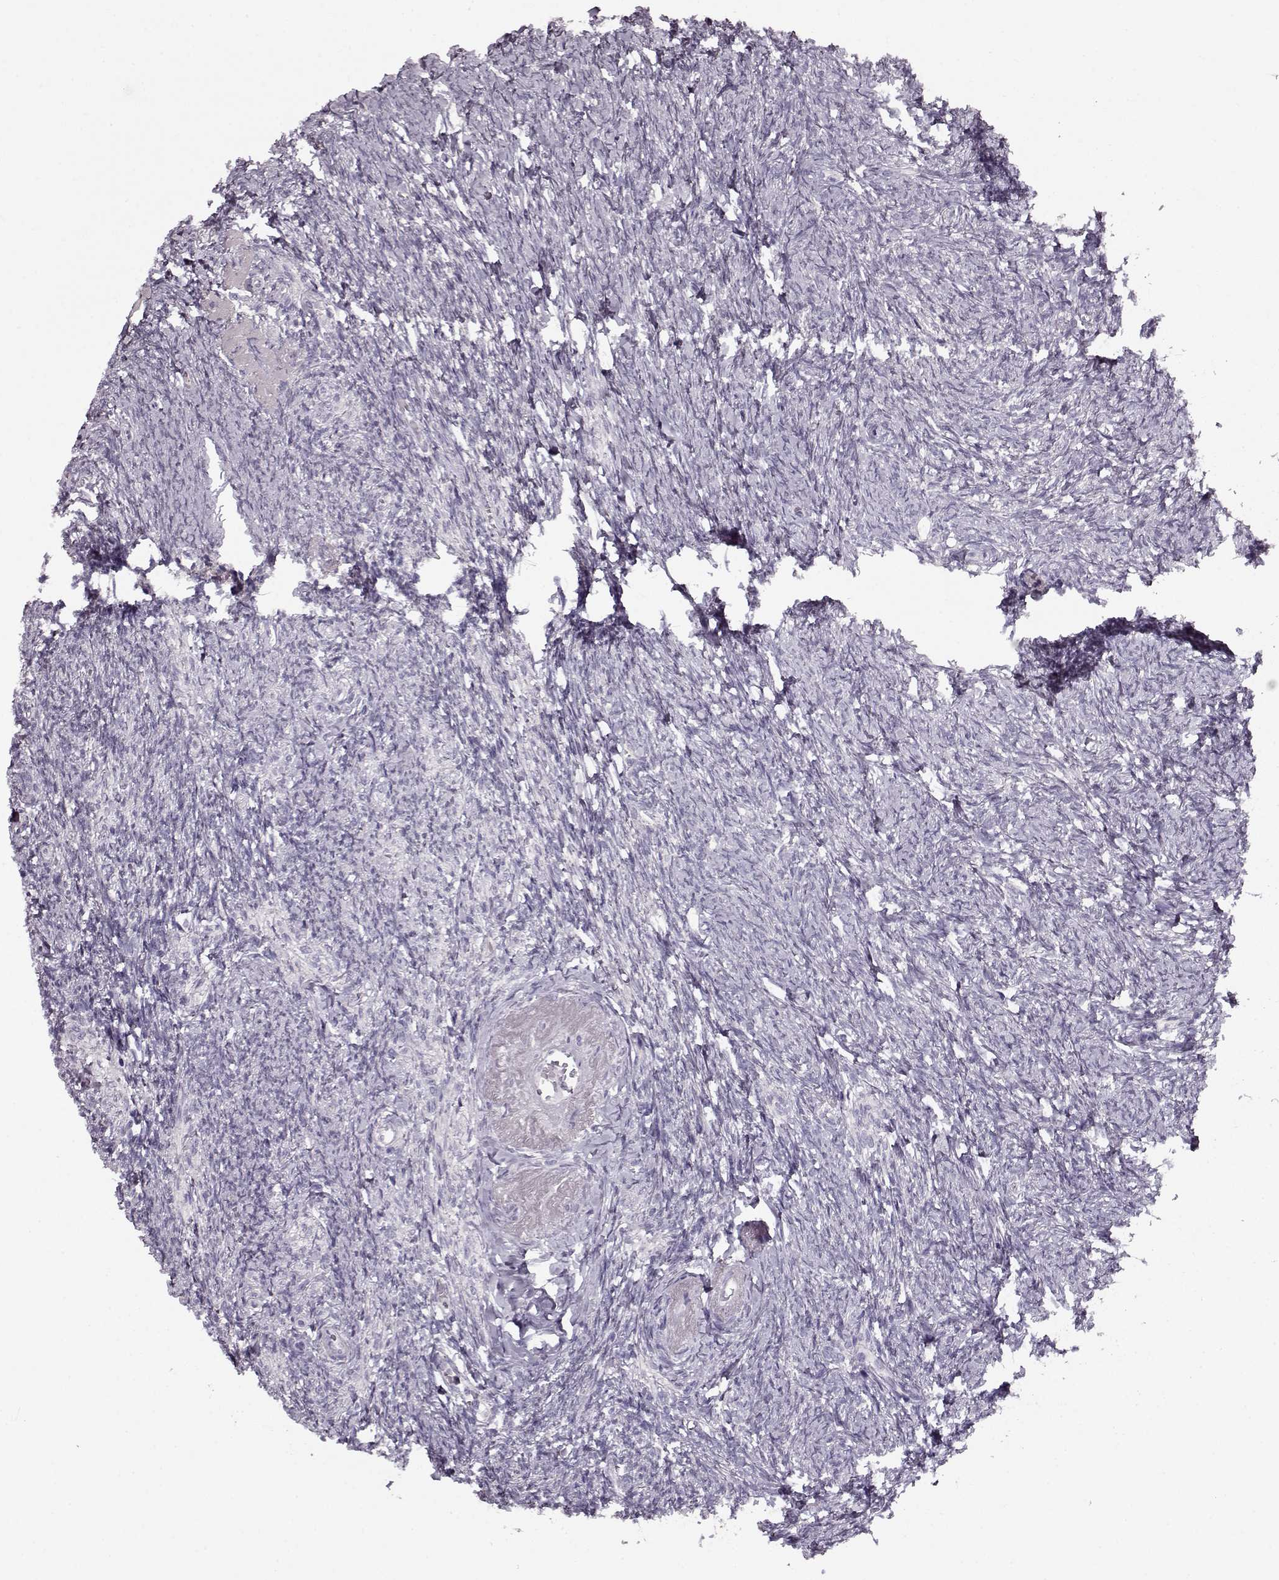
{"staining": {"intensity": "negative", "quantity": "none", "location": "none"}, "tissue": "ovary", "cell_type": "Follicle cells", "image_type": "normal", "snomed": [{"axis": "morphology", "description": "Normal tissue, NOS"}, {"axis": "topography", "description": "Ovary"}], "caption": "Follicle cells show no significant protein positivity in benign ovary. (DAB (3,3'-diaminobenzidine) immunohistochemistry (IHC) visualized using brightfield microscopy, high magnification).", "gene": "RP1L1", "patient": {"sex": "female", "age": 72}}